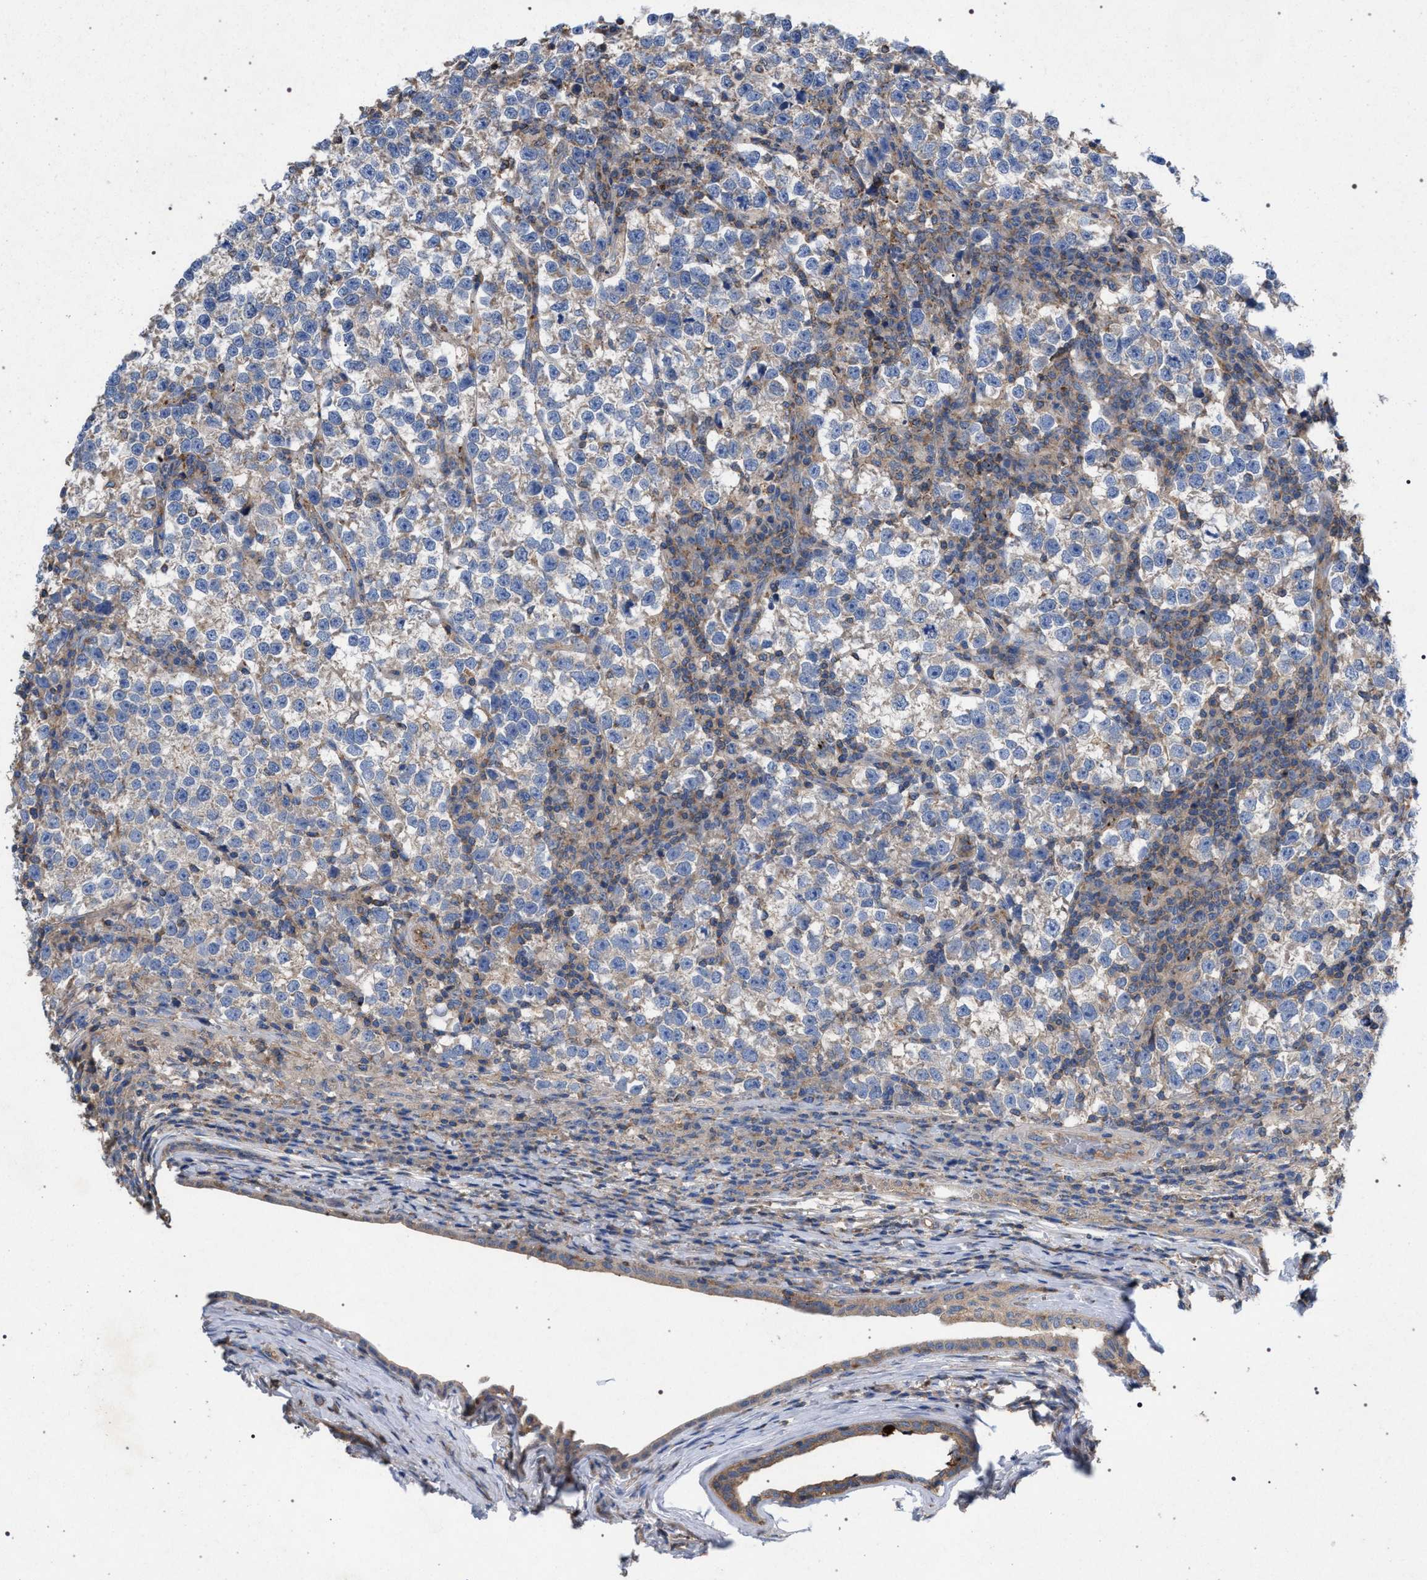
{"staining": {"intensity": "negative", "quantity": "none", "location": "none"}, "tissue": "testis cancer", "cell_type": "Tumor cells", "image_type": "cancer", "snomed": [{"axis": "morphology", "description": "Normal tissue, NOS"}, {"axis": "morphology", "description": "Seminoma, NOS"}, {"axis": "topography", "description": "Testis"}], "caption": "DAB (3,3'-diaminobenzidine) immunohistochemical staining of testis seminoma displays no significant positivity in tumor cells. (Stains: DAB (3,3'-diaminobenzidine) immunohistochemistry (IHC) with hematoxylin counter stain, Microscopy: brightfield microscopy at high magnification).", "gene": "VPS13A", "patient": {"sex": "male", "age": 43}}